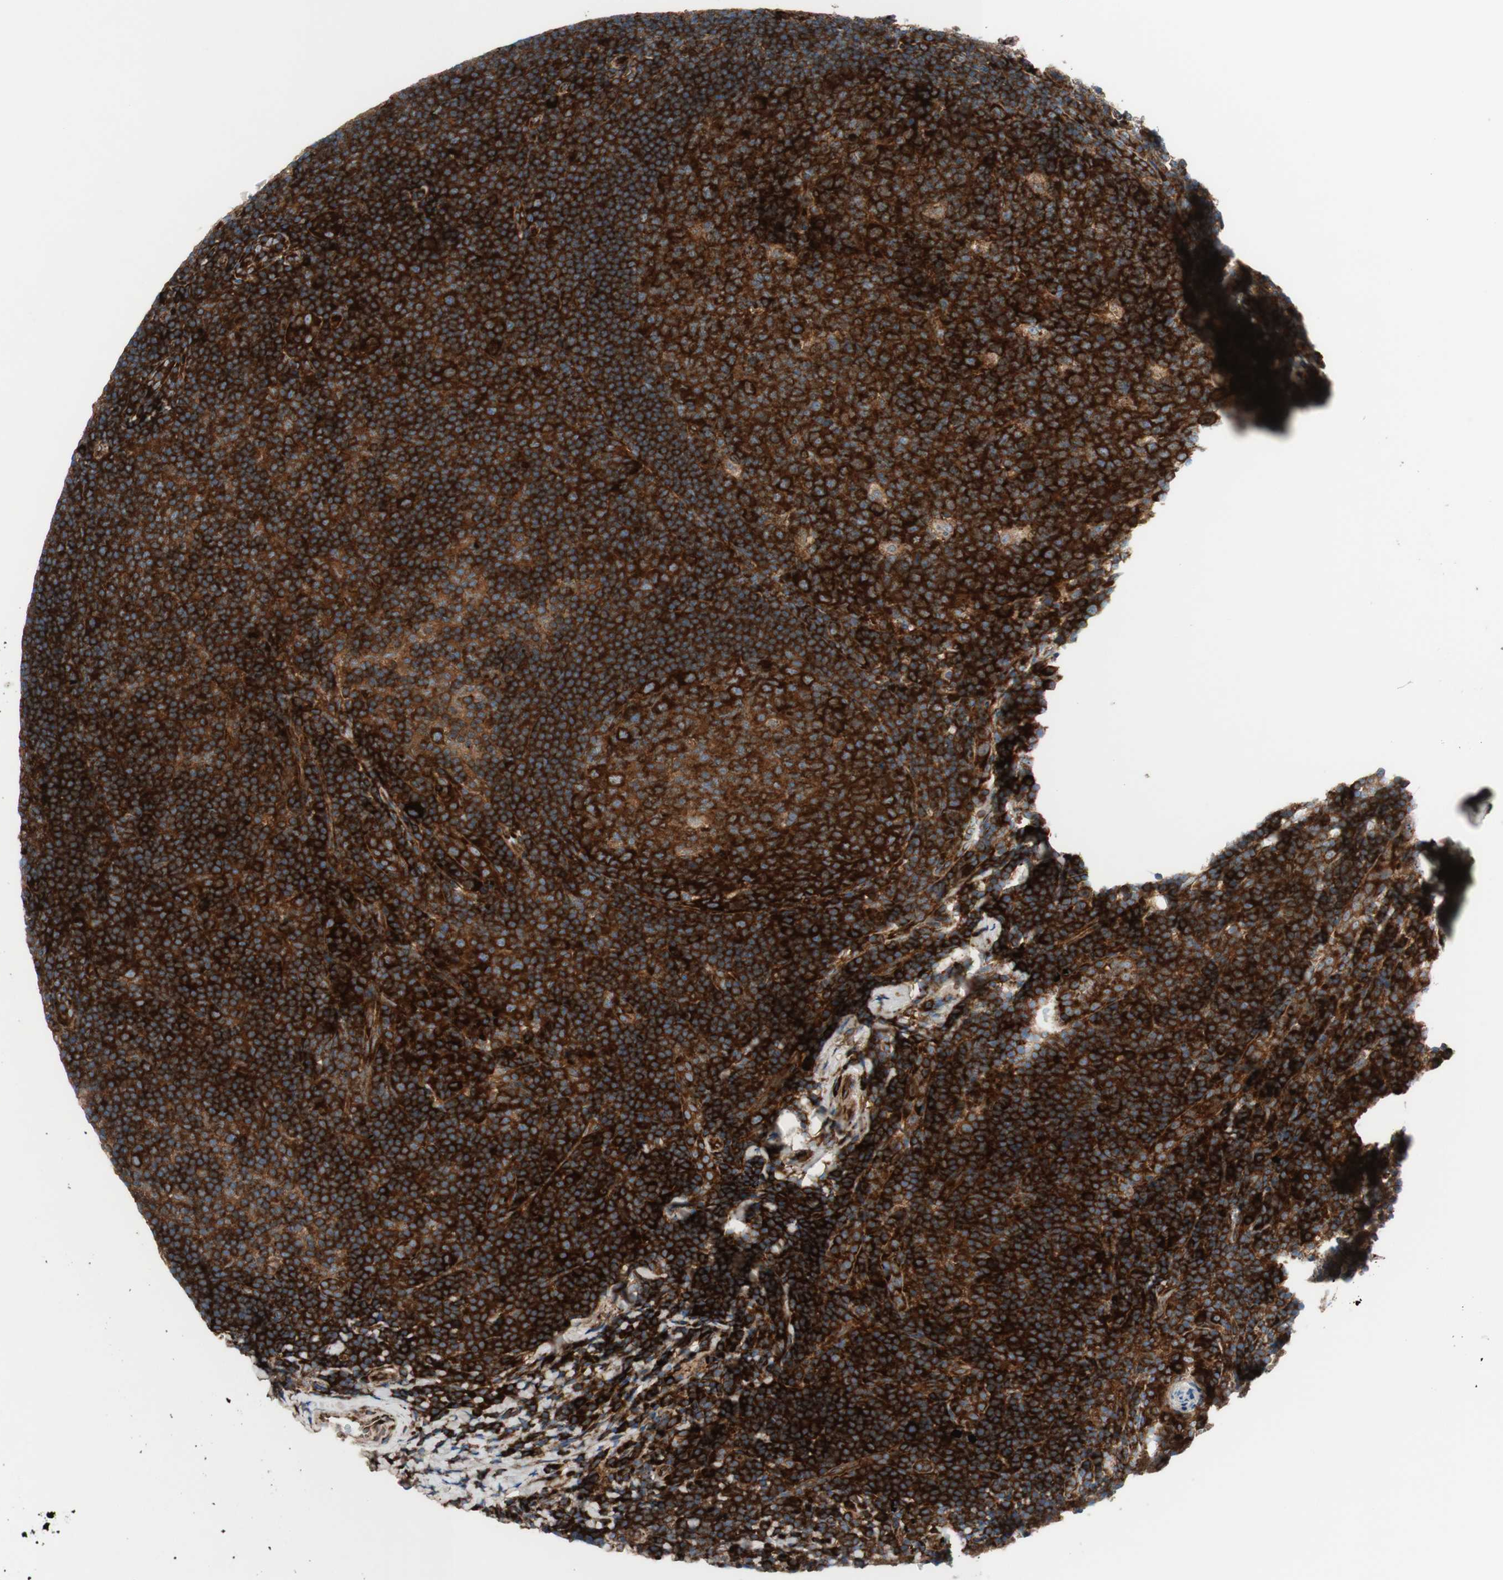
{"staining": {"intensity": "strong", "quantity": ">75%", "location": "cytoplasmic/membranous"}, "tissue": "tonsil", "cell_type": "Germinal center cells", "image_type": "normal", "snomed": [{"axis": "morphology", "description": "Normal tissue, NOS"}, {"axis": "topography", "description": "Tonsil"}], "caption": "Brown immunohistochemical staining in unremarkable human tonsil reveals strong cytoplasmic/membranous staining in about >75% of germinal center cells. The staining was performed using DAB (3,3'-diaminobenzidine) to visualize the protein expression in brown, while the nuclei were stained in blue with hematoxylin (Magnification: 20x).", "gene": "CCN4", "patient": {"sex": "male", "age": 37}}